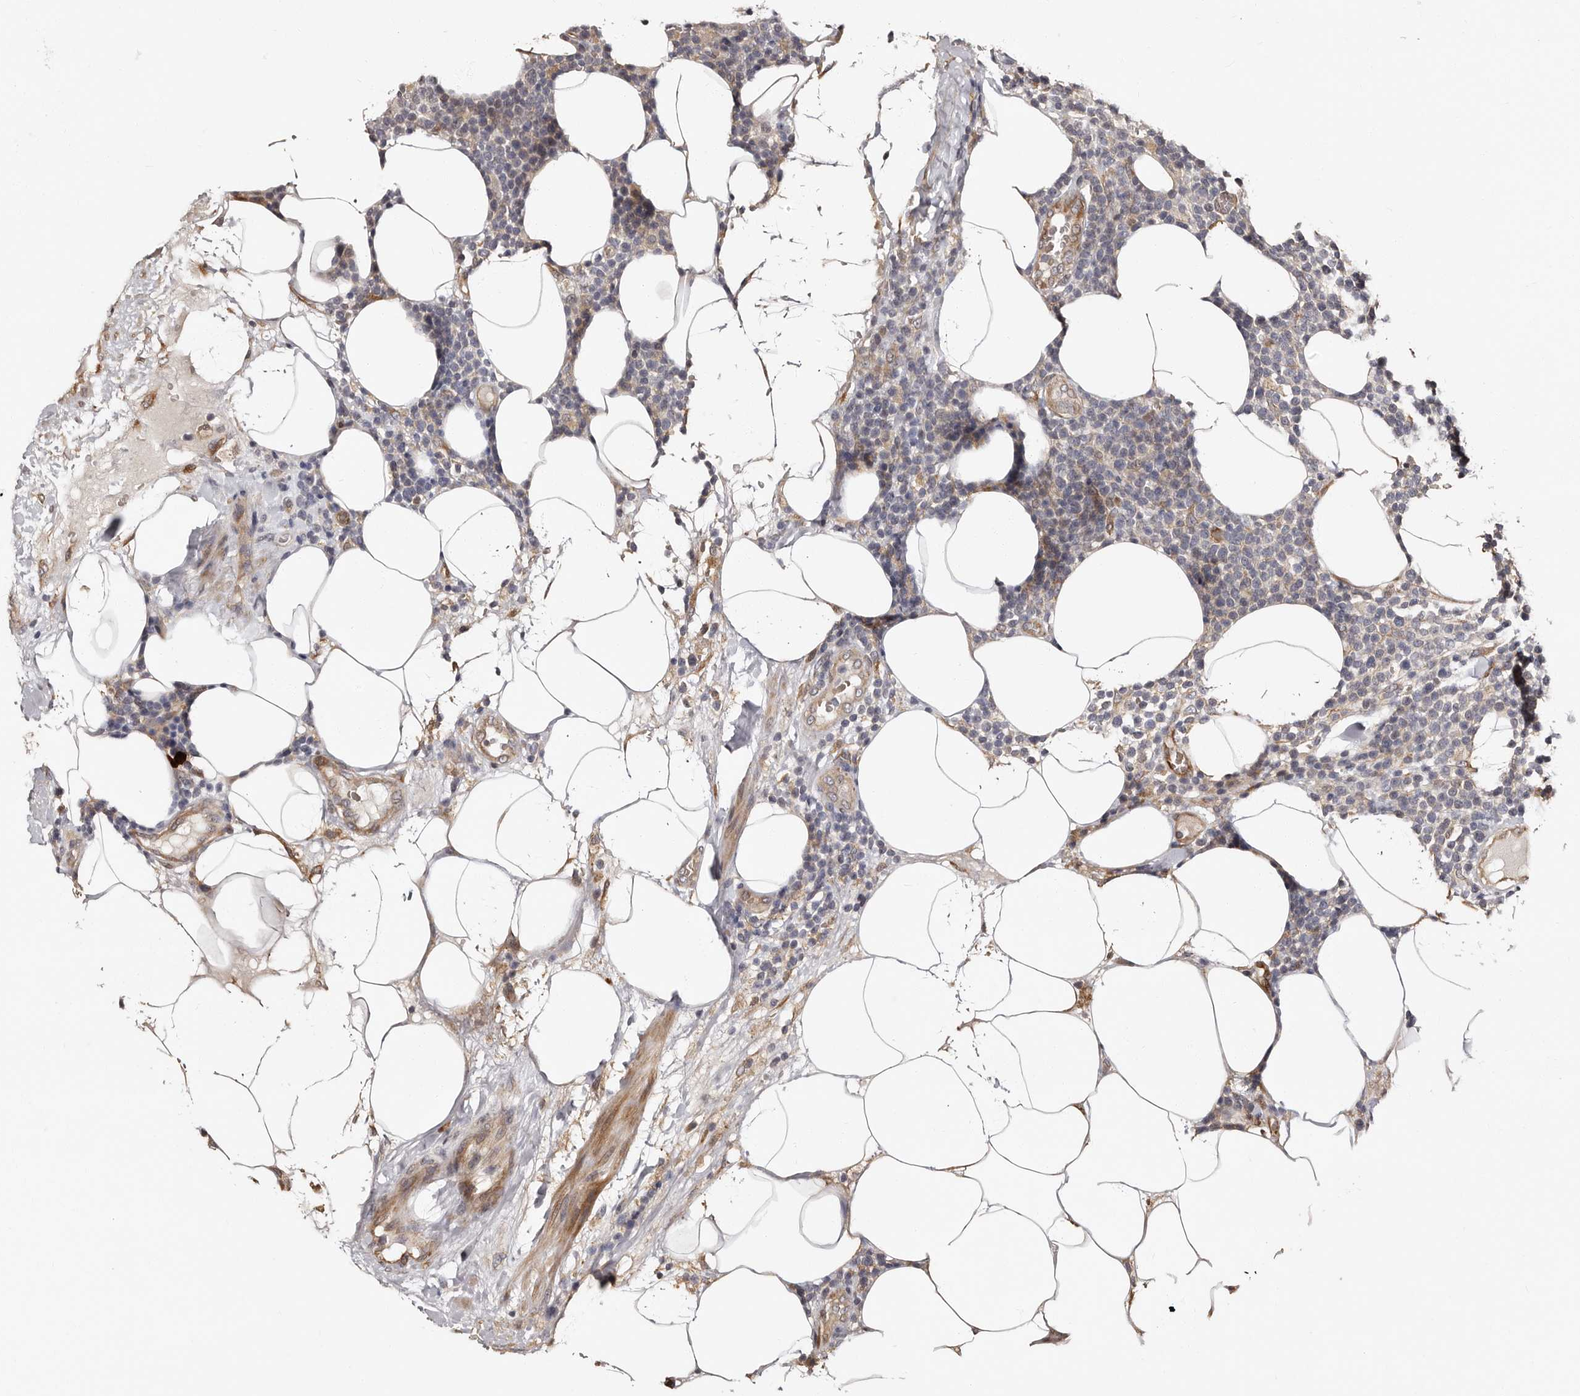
{"staining": {"intensity": "negative", "quantity": "none", "location": "none"}, "tissue": "lymphoma", "cell_type": "Tumor cells", "image_type": "cancer", "snomed": [{"axis": "morphology", "description": "Malignant lymphoma, non-Hodgkin's type, High grade"}, {"axis": "topography", "description": "Lymph node"}], "caption": "IHC of lymphoma demonstrates no positivity in tumor cells. (DAB immunohistochemistry (IHC) with hematoxylin counter stain).", "gene": "TBC1D22B", "patient": {"sex": "male", "age": 61}}